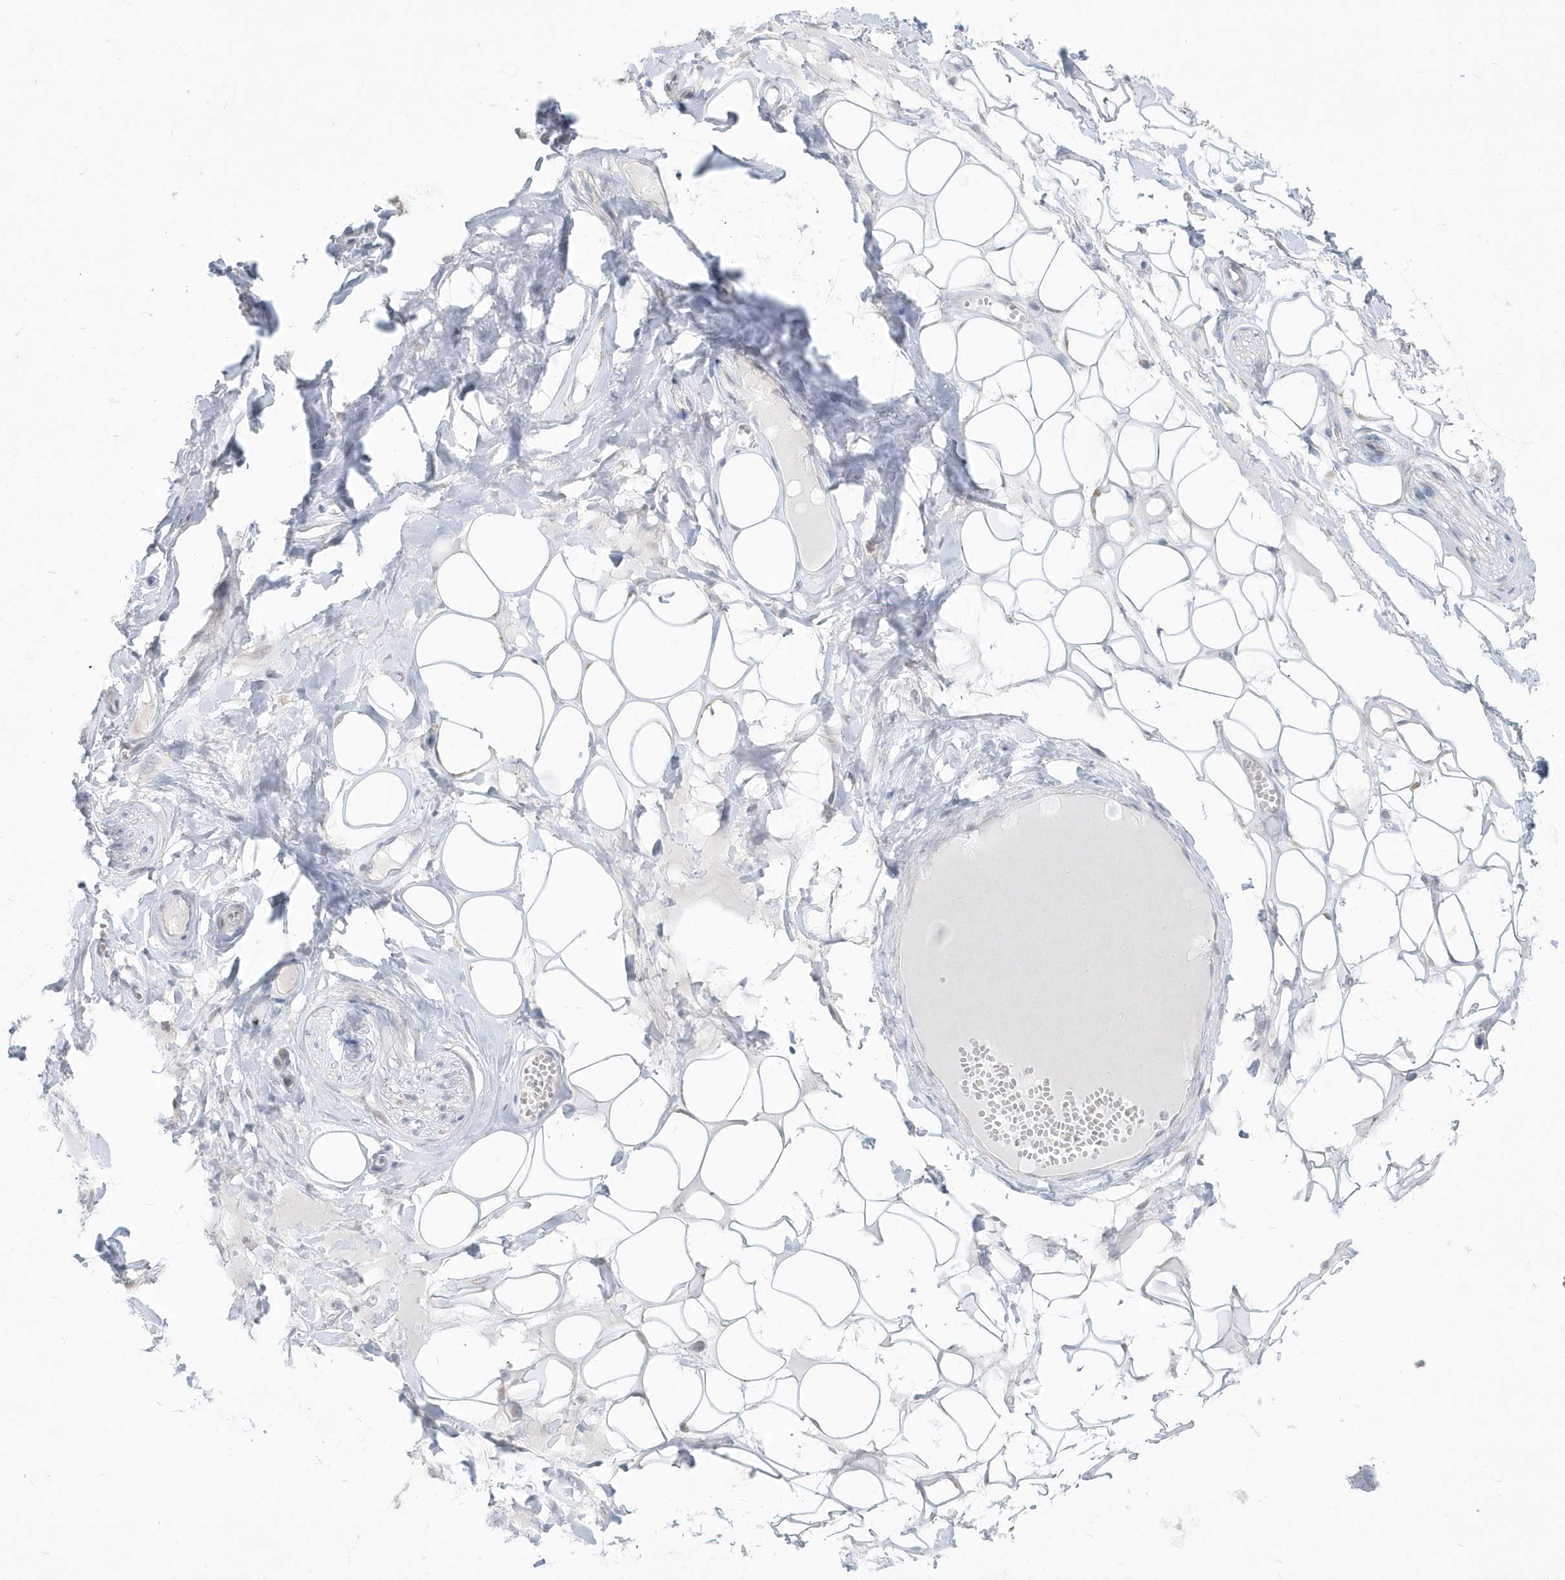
{"staining": {"intensity": "weak", "quantity": "25%-75%", "location": "cytoplasmic/membranous"}, "tissue": "adipose tissue", "cell_type": "Adipocytes", "image_type": "normal", "snomed": [{"axis": "morphology", "description": "Normal tissue, NOS"}, {"axis": "morphology", "description": "Inflammation, NOS"}, {"axis": "topography", "description": "Salivary gland"}, {"axis": "topography", "description": "Peripheral nerve tissue"}], "caption": "Adipose tissue stained with immunohistochemistry (IHC) displays weak cytoplasmic/membranous expression in about 25%-75% of adipocytes.", "gene": "PCBD1", "patient": {"sex": "female", "age": 75}}